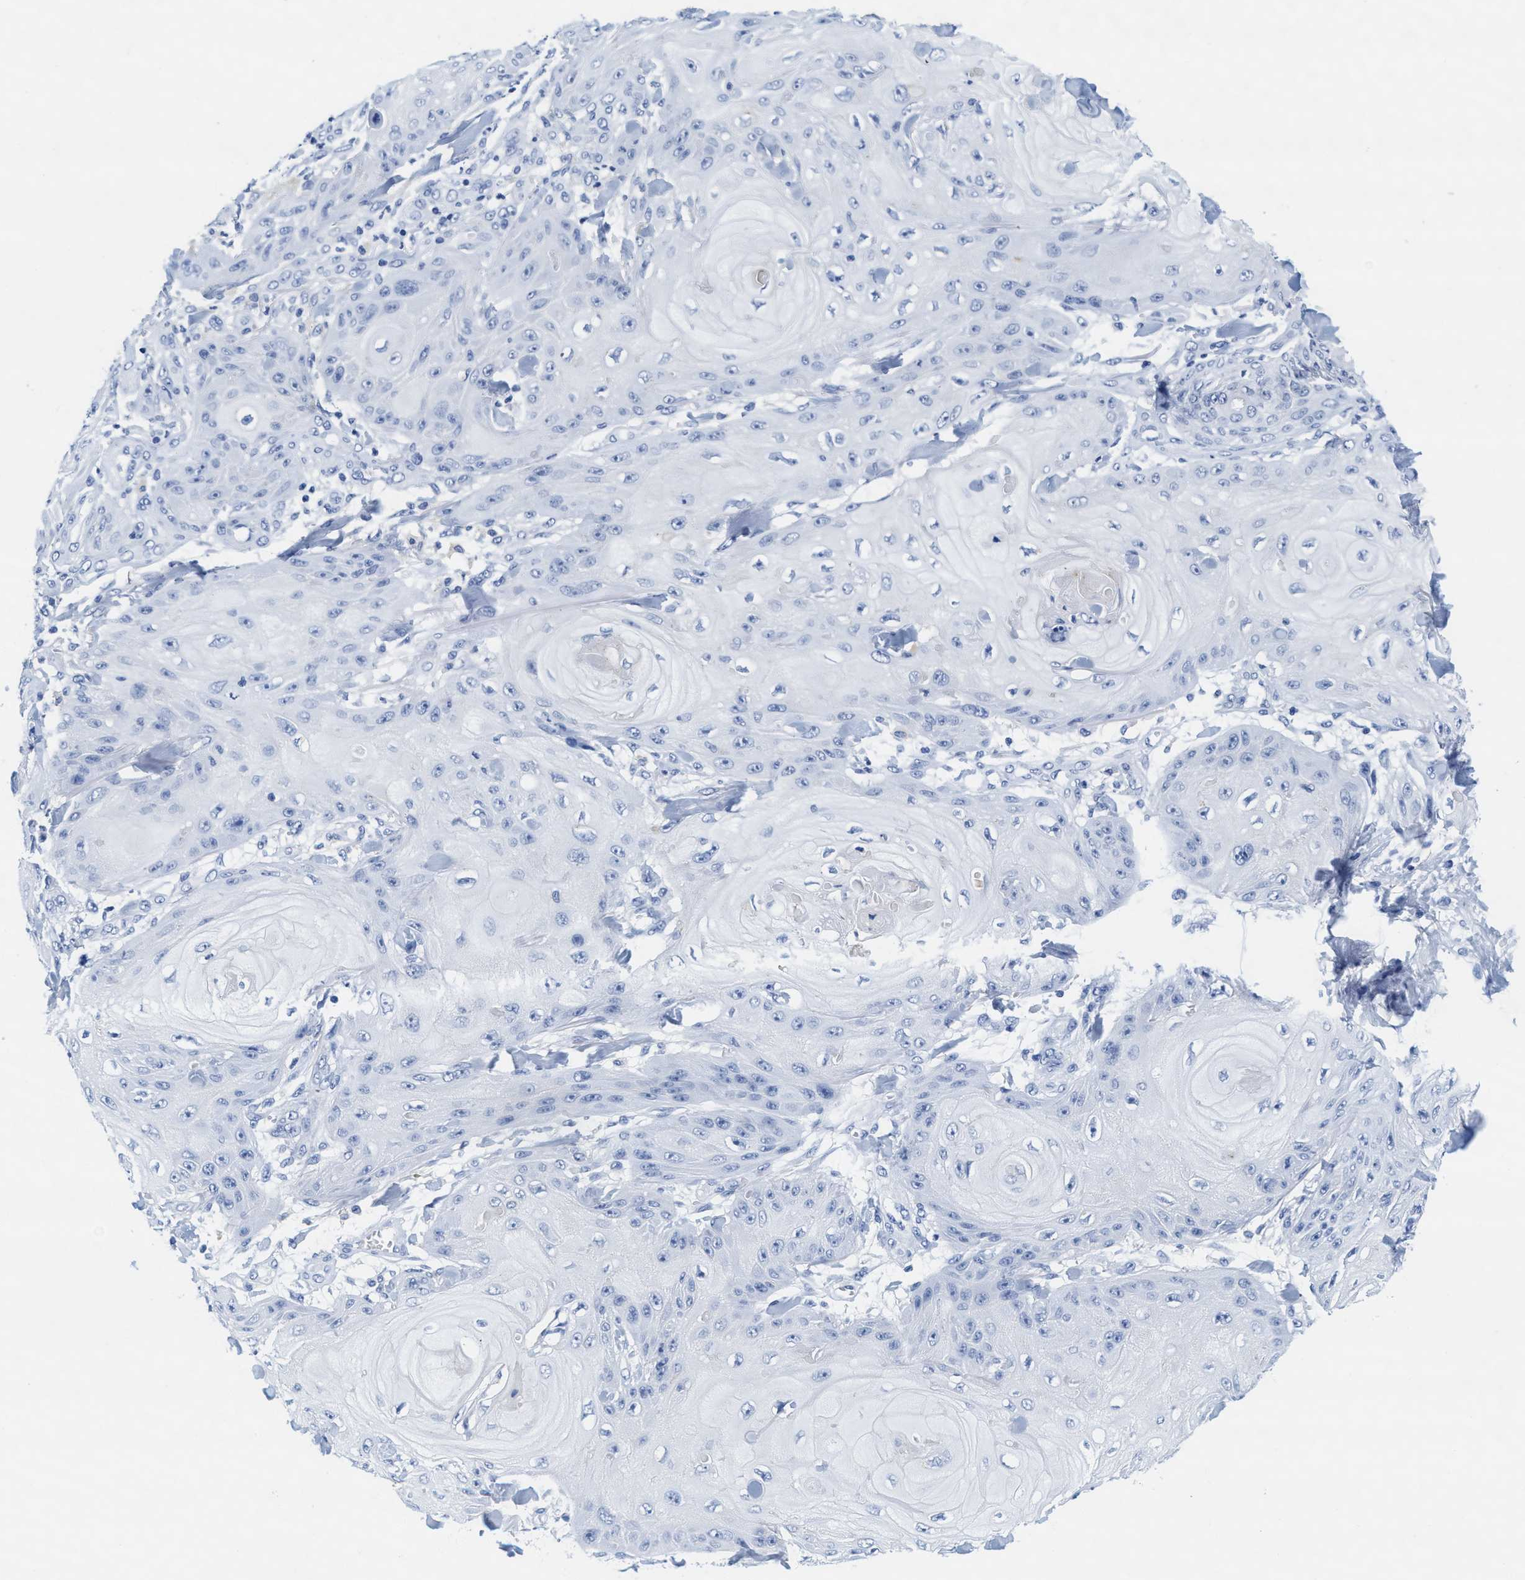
{"staining": {"intensity": "negative", "quantity": "none", "location": "none"}, "tissue": "skin cancer", "cell_type": "Tumor cells", "image_type": "cancer", "snomed": [{"axis": "morphology", "description": "Squamous cell carcinoma, NOS"}, {"axis": "topography", "description": "Skin"}], "caption": "Immunohistochemical staining of skin cancer exhibits no significant positivity in tumor cells. (IHC, brightfield microscopy, high magnification).", "gene": "TTC3", "patient": {"sex": "male", "age": 74}}